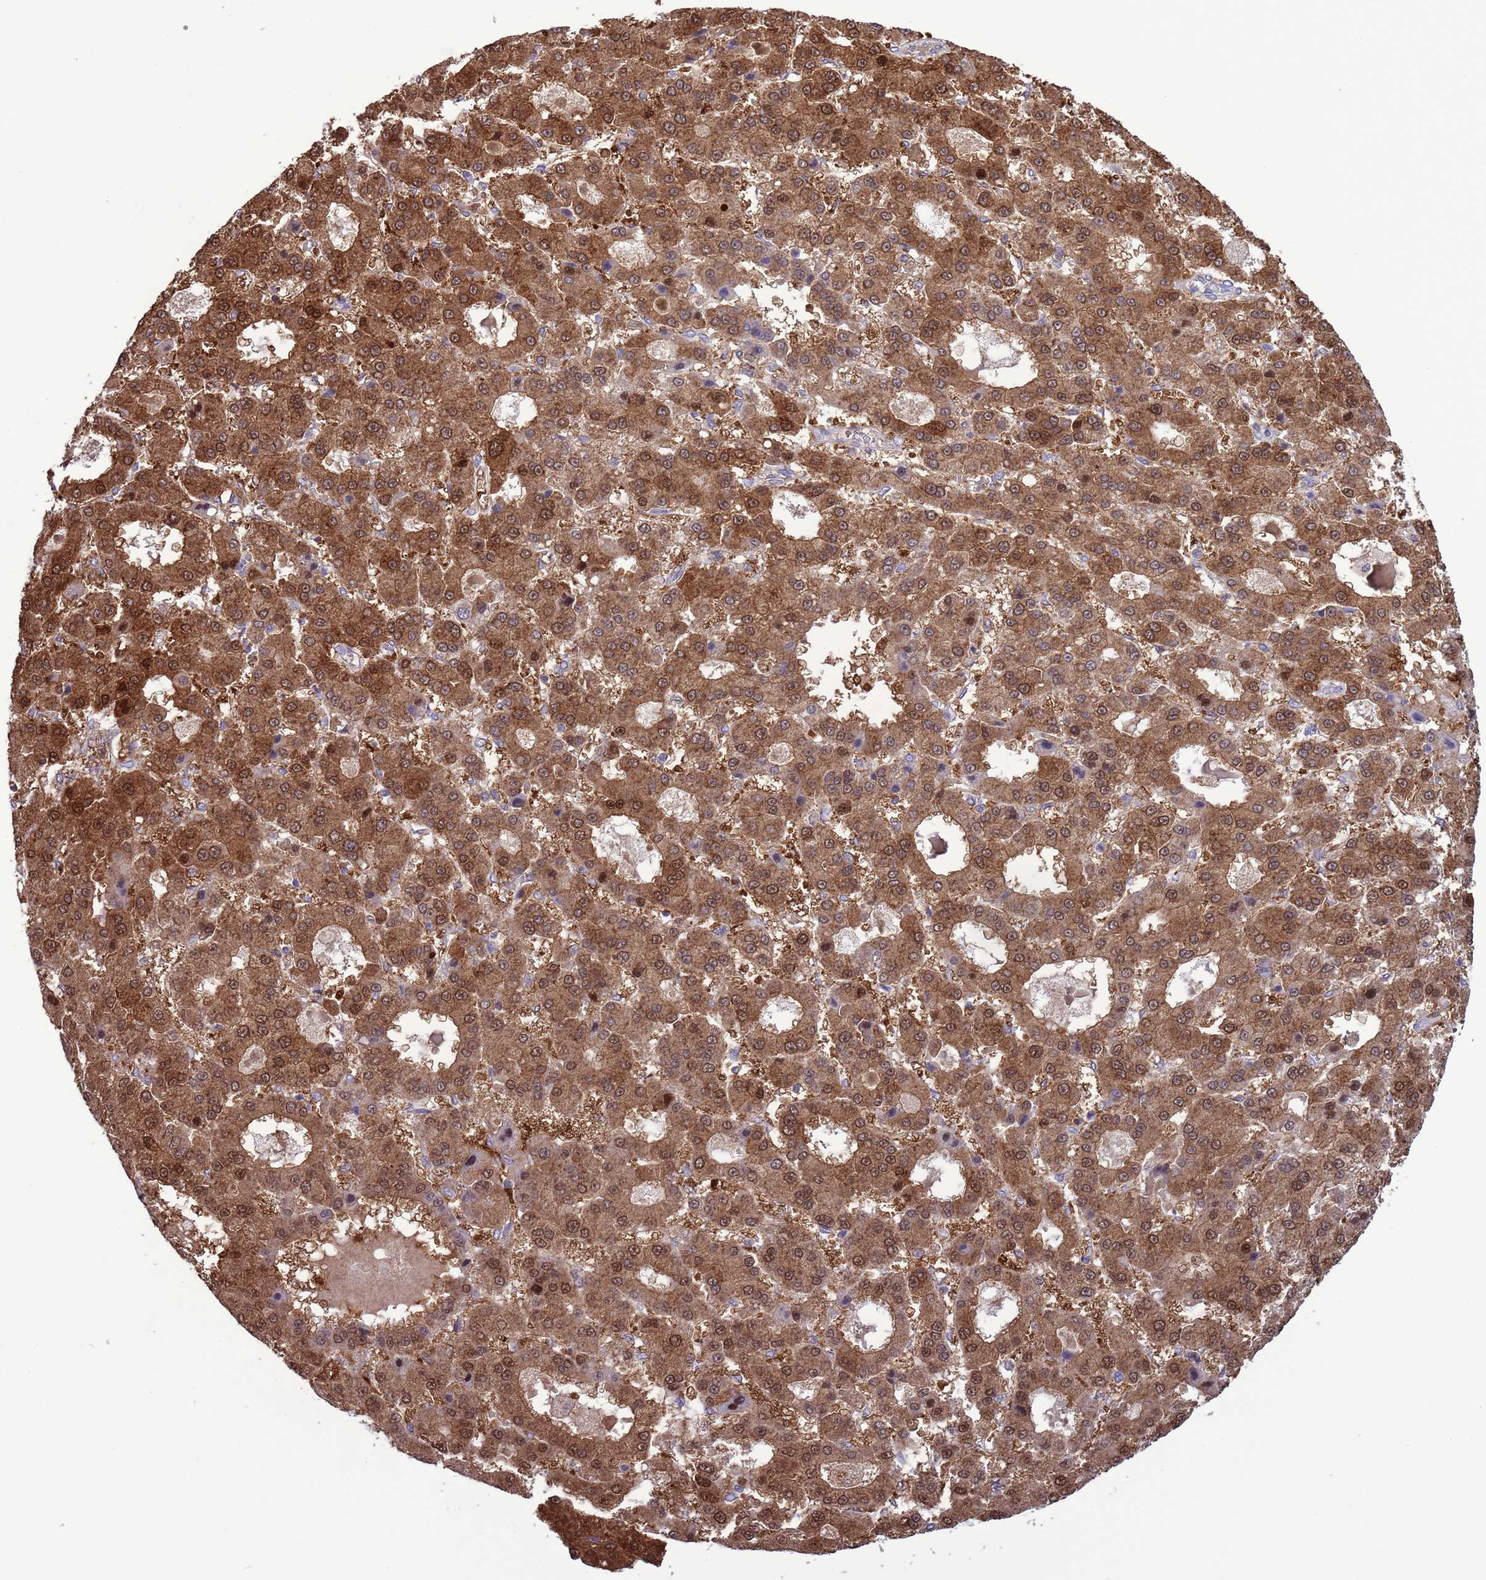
{"staining": {"intensity": "moderate", "quantity": ">75%", "location": "cytoplasmic/membranous,nuclear"}, "tissue": "liver cancer", "cell_type": "Tumor cells", "image_type": "cancer", "snomed": [{"axis": "morphology", "description": "Carcinoma, Hepatocellular, NOS"}, {"axis": "topography", "description": "Liver"}], "caption": "Liver hepatocellular carcinoma stained for a protein (brown) displays moderate cytoplasmic/membranous and nuclear positive positivity in approximately >75% of tumor cells.", "gene": "GSTM1", "patient": {"sex": "male", "age": 70}}